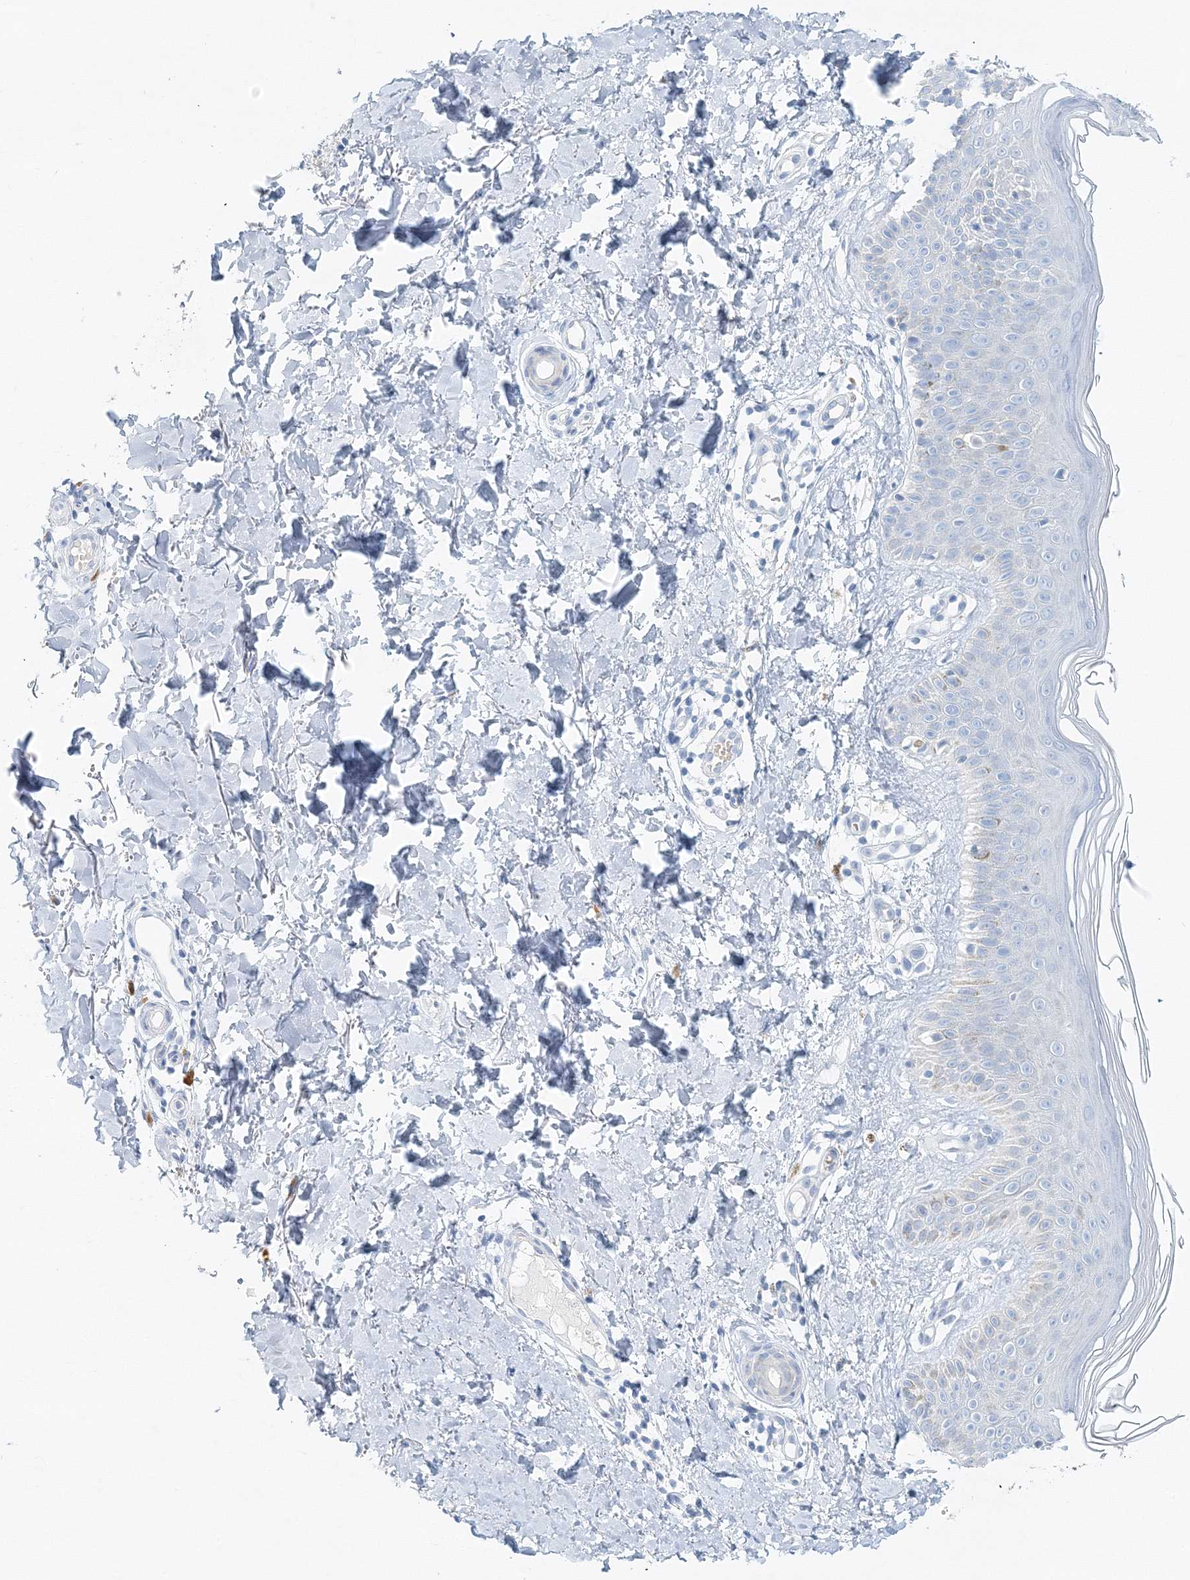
{"staining": {"intensity": "negative", "quantity": "none", "location": "none"}, "tissue": "skin", "cell_type": "Fibroblasts", "image_type": "normal", "snomed": [{"axis": "morphology", "description": "Normal tissue, NOS"}, {"axis": "topography", "description": "Skin"}], "caption": "High power microscopy micrograph of an IHC micrograph of normal skin, revealing no significant expression in fibroblasts.", "gene": "VILL", "patient": {"sex": "male", "age": 52}}